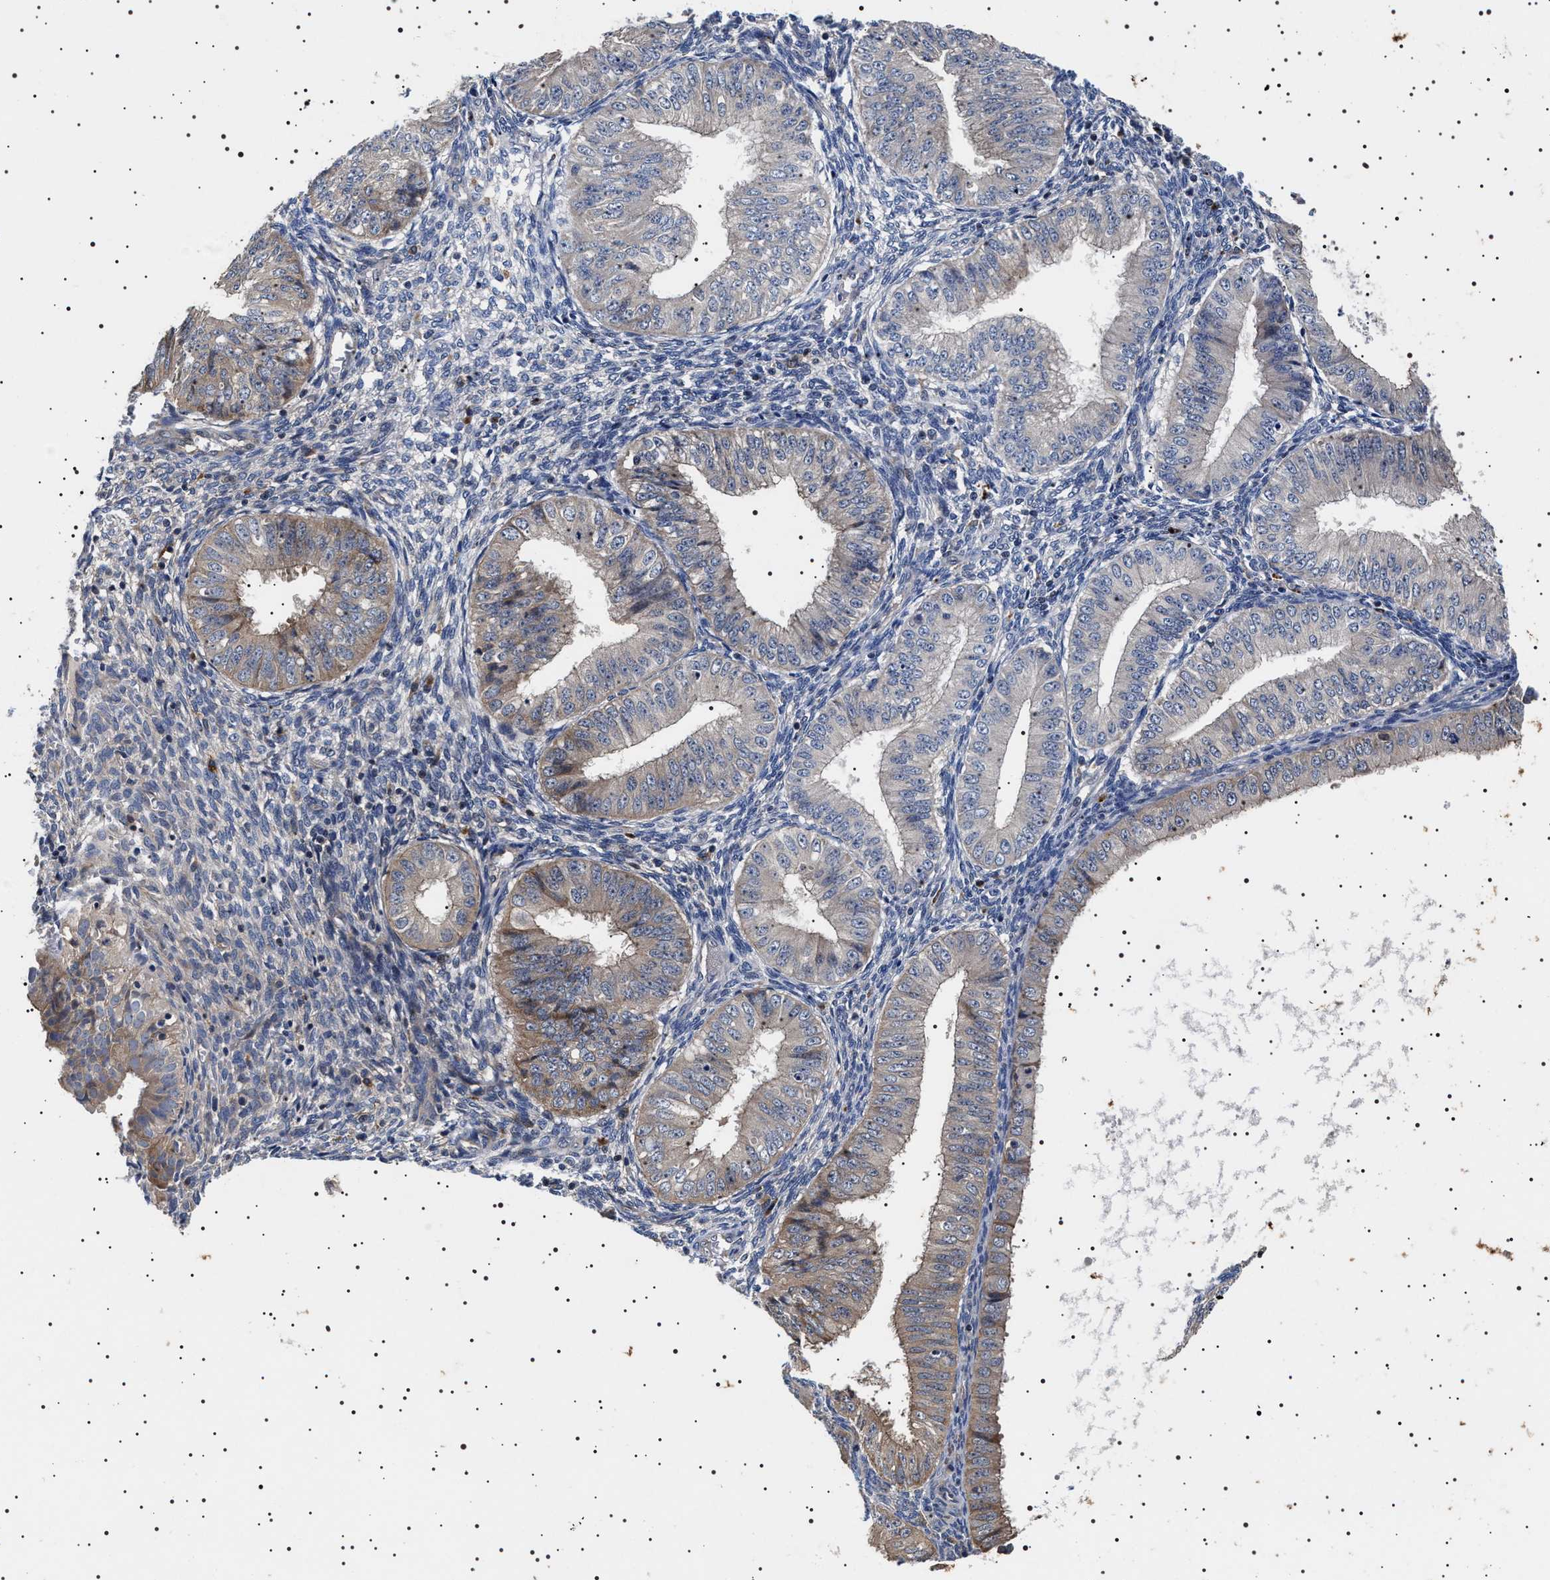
{"staining": {"intensity": "weak", "quantity": "<25%", "location": "cytoplasmic/membranous"}, "tissue": "endometrial cancer", "cell_type": "Tumor cells", "image_type": "cancer", "snomed": [{"axis": "morphology", "description": "Normal tissue, NOS"}, {"axis": "morphology", "description": "Adenocarcinoma, NOS"}, {"axis": "topography", "description": "Endometrium"}], "caption": "High power microscopy micrograph of an immunohistochemistry (IHC) micrograph of endometrial cancer, revealing no significant staining in tumor cells. Nuclei are stained in blue.", "gene": "SLC4A7", "patient": {"sex": "female", "age": 53}}